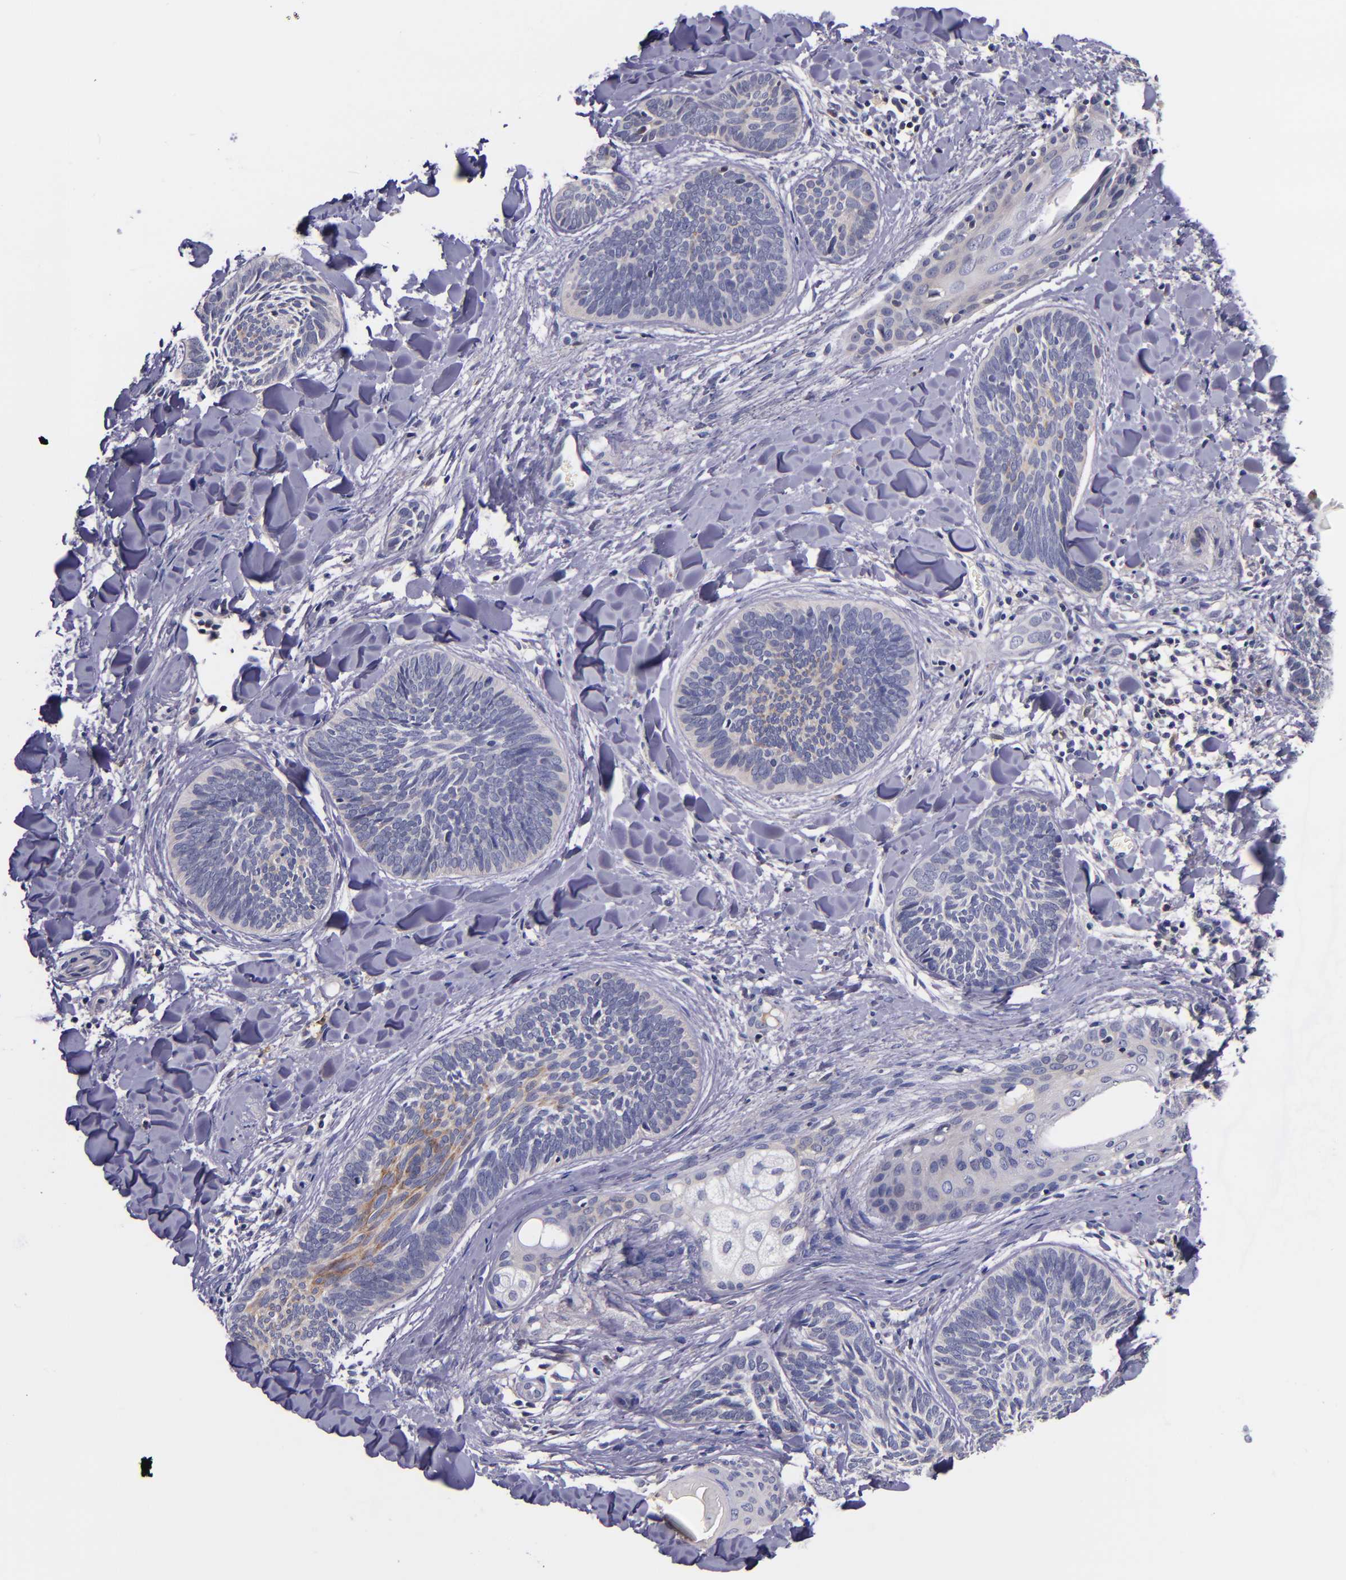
{"staining": {"intensity": "negative", "quantity": "none", "location": "none"}, "tissue": "skin cancer", "cell_type": "Tumor cells", "image_type": "cancer", "snomed": [{"axis": "morphology", "description": "Basal cell carcinoma"}, {"axis": "topography", "description": "Skin"}], "caption": "High magnification brightfield microscopy of basal cell carcinoma (skin) stained with DAB (brown) and counterstained with hematoxylin (blue): tumor cells show no significant expression. (DAB immunohistochemistry (IHC) visualized using brightfield microscopy, high magnification).", "gene": "RBP4", "patient": {"sex": "female", "age": 81}}